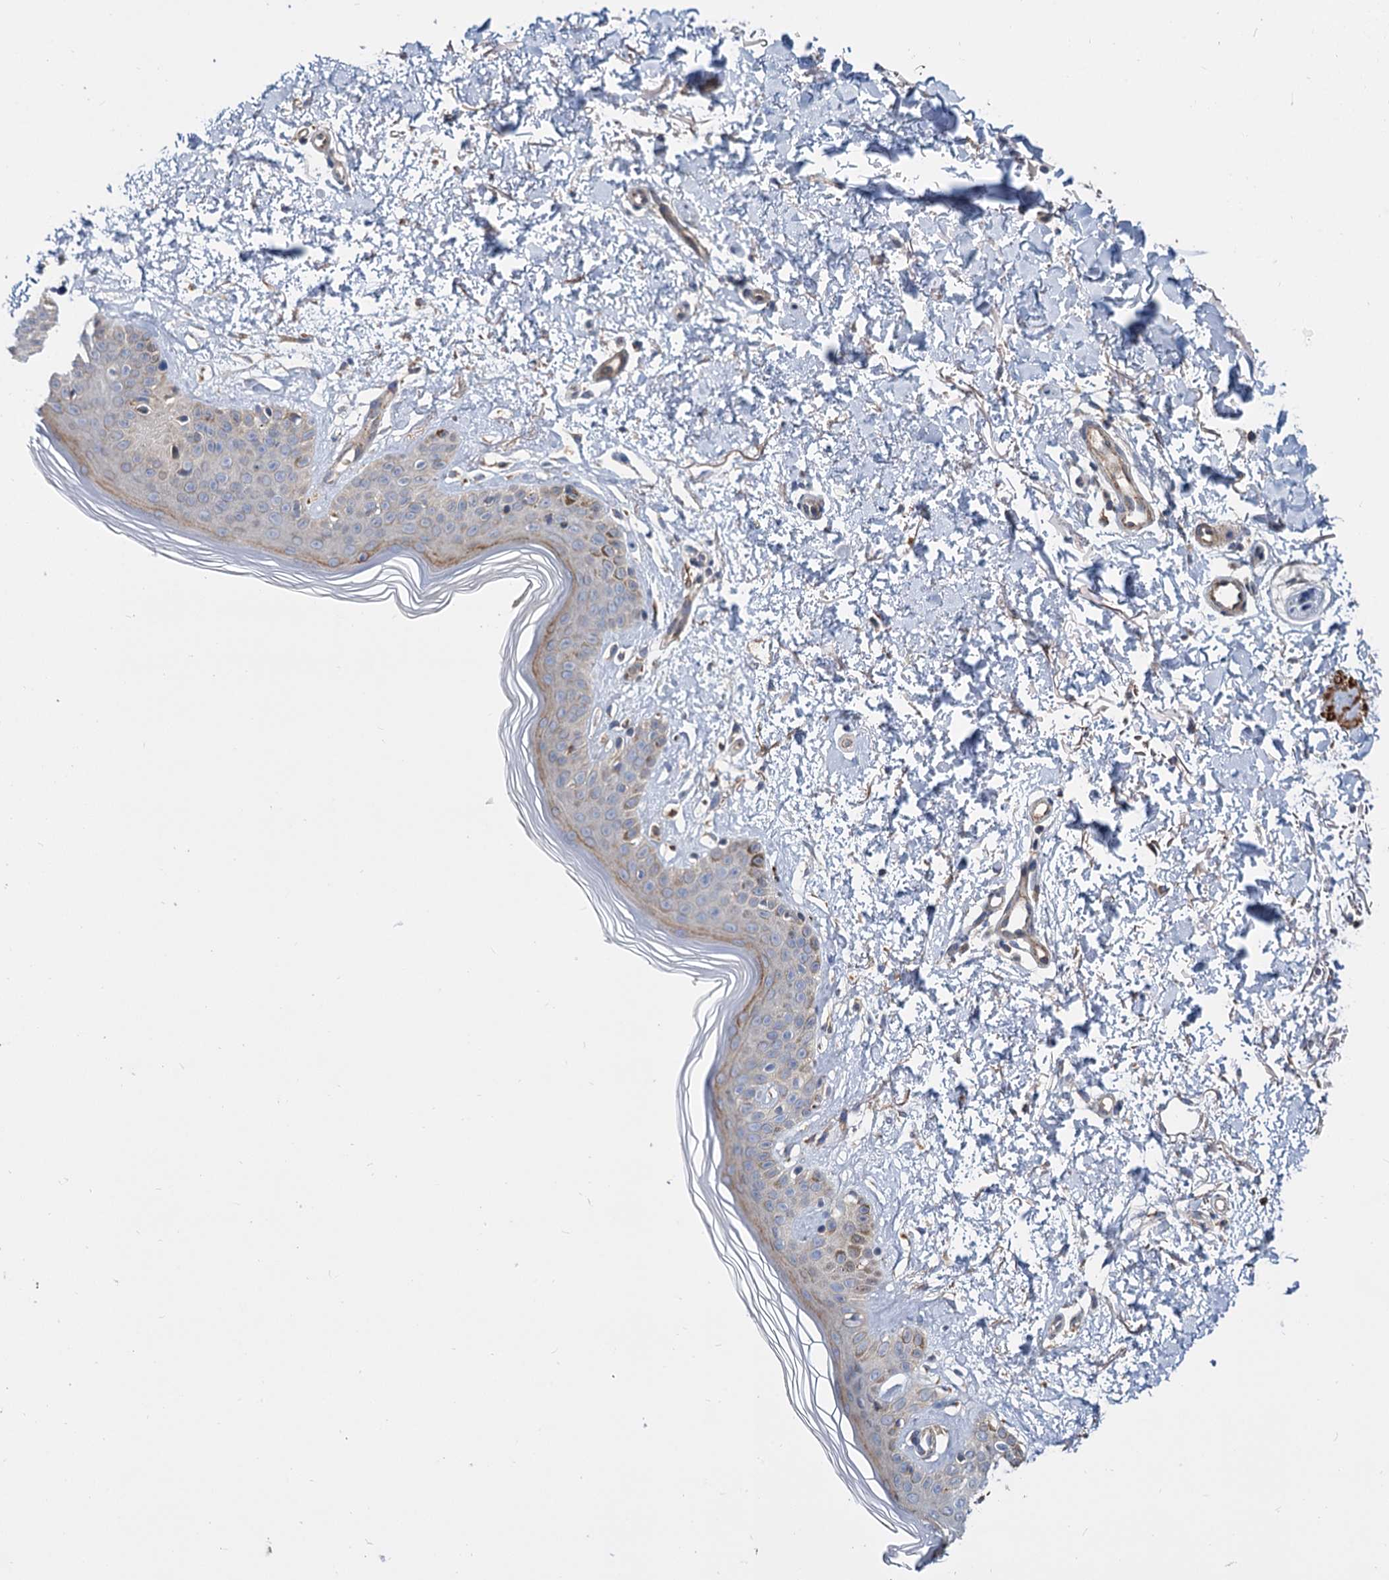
{"staining": {"intensity": "weak", "quantity": ">75%", "location": "cytoplasmic/membranous"}, "tissue": "skin", "cell_type": "Fibroblasts", "image_type": "normal", "snomed": [{"axis": "morphology", "description": "Normal tissue, NOS"}, {"axis": "topography", "description": "Skin"}], "caption": "IHC of normal skin displays low levels of weak cytoplasmic/membranous expression in approximately >75% of fibroblasts.", "gene": "ALKBH7", "patient": {"sex": "female", "age": 64}}